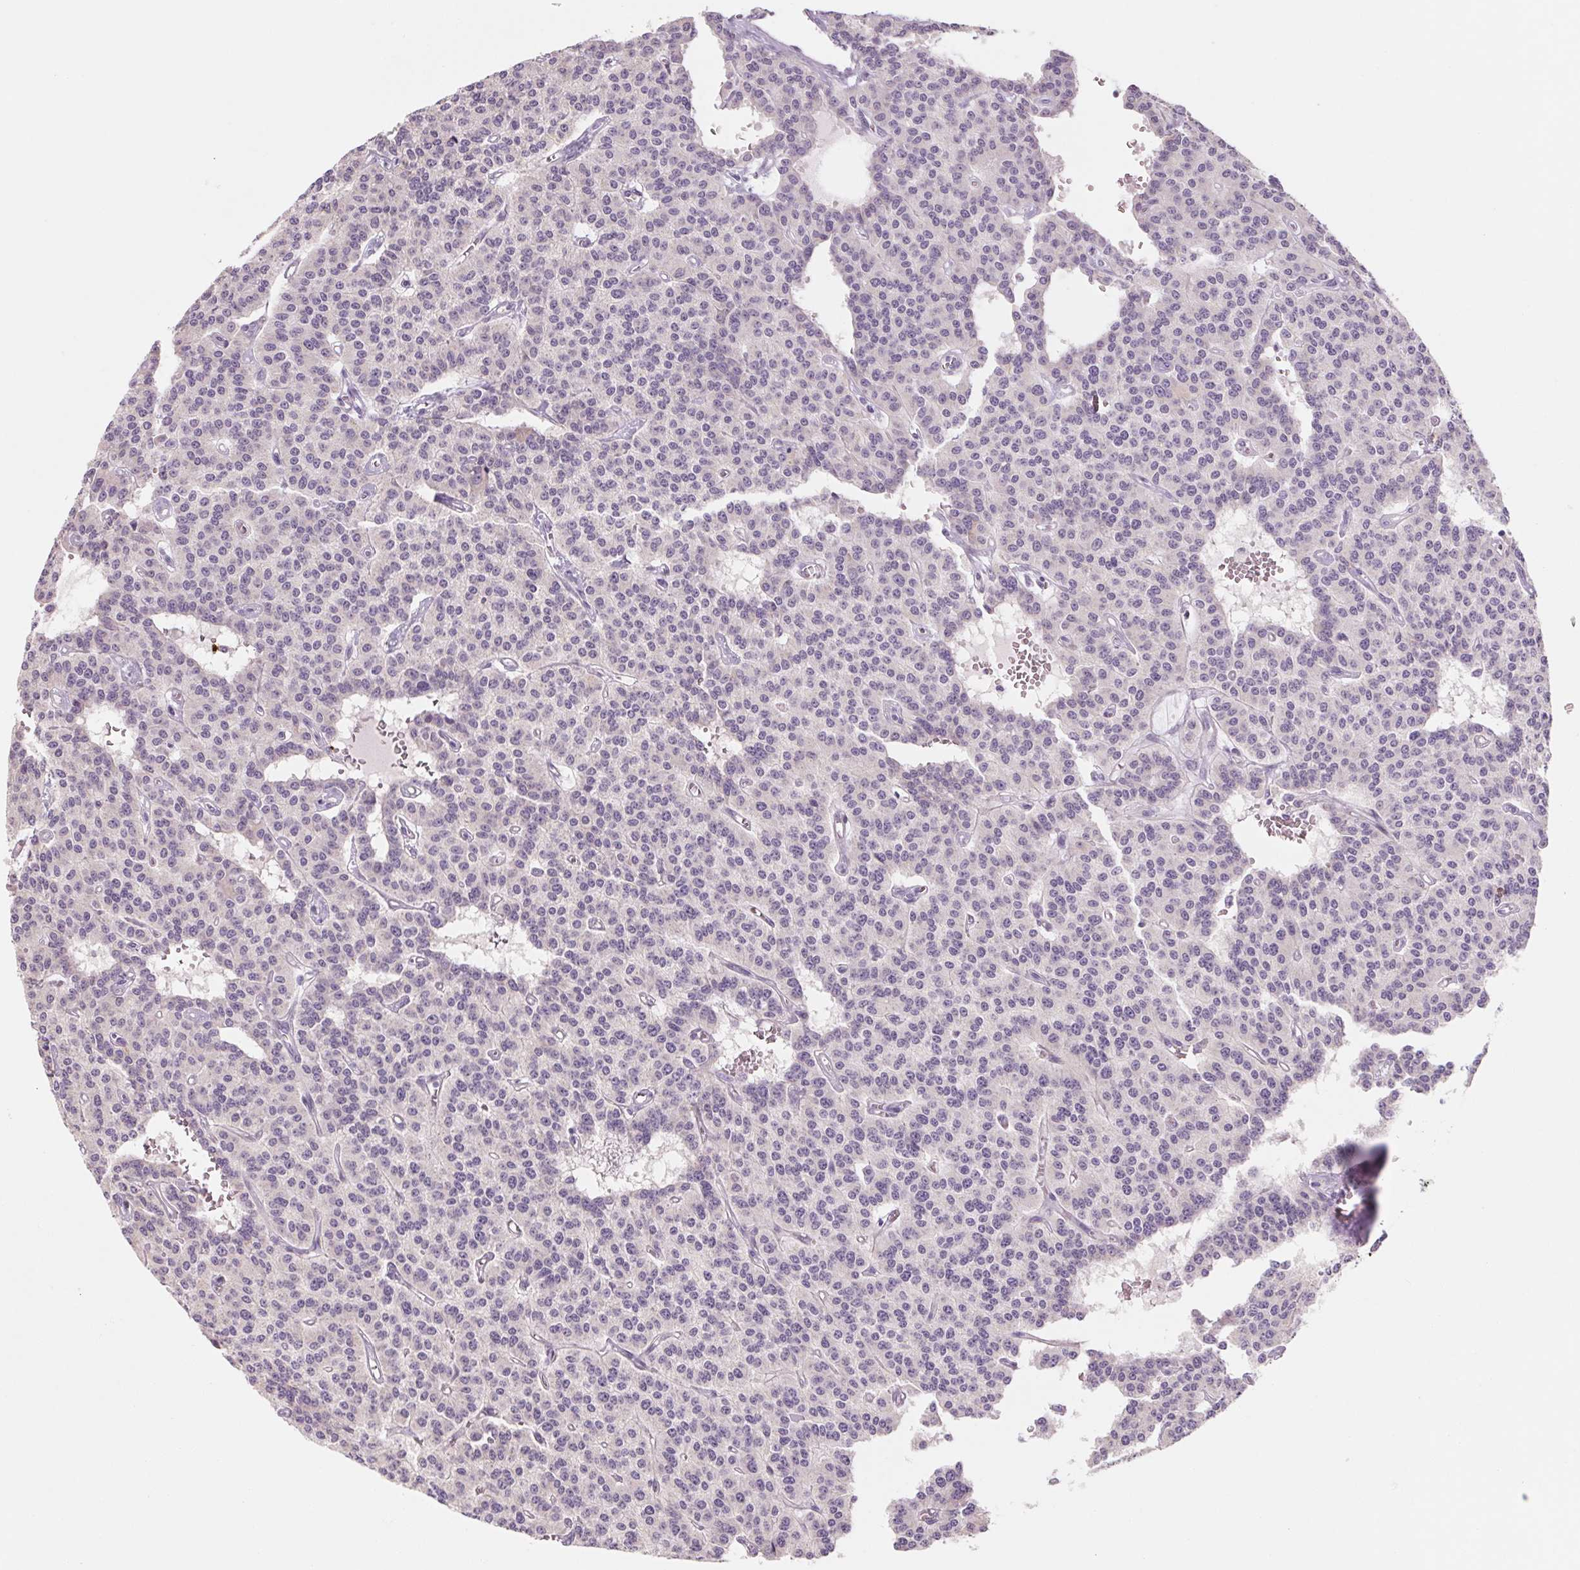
{"staining": {"intensity": "negative", "quantity": "none", "location": "none"}, "tissue": "carcinoid", "cell_type": "Tumor cells", "image_type": "cancer", "snomed": [{"axis": "morphology", "description": "Carcinoid, malignant, NOS"}, {"axis": "topography", "description": "Lung"}], "caption": "Tumor cells are negative for brown protein staining in carcinoid. (DAB IHC with hematoxylin counter stain).", "gene": "POU1F1", "patient": {"sex": "female", "age": 71}}